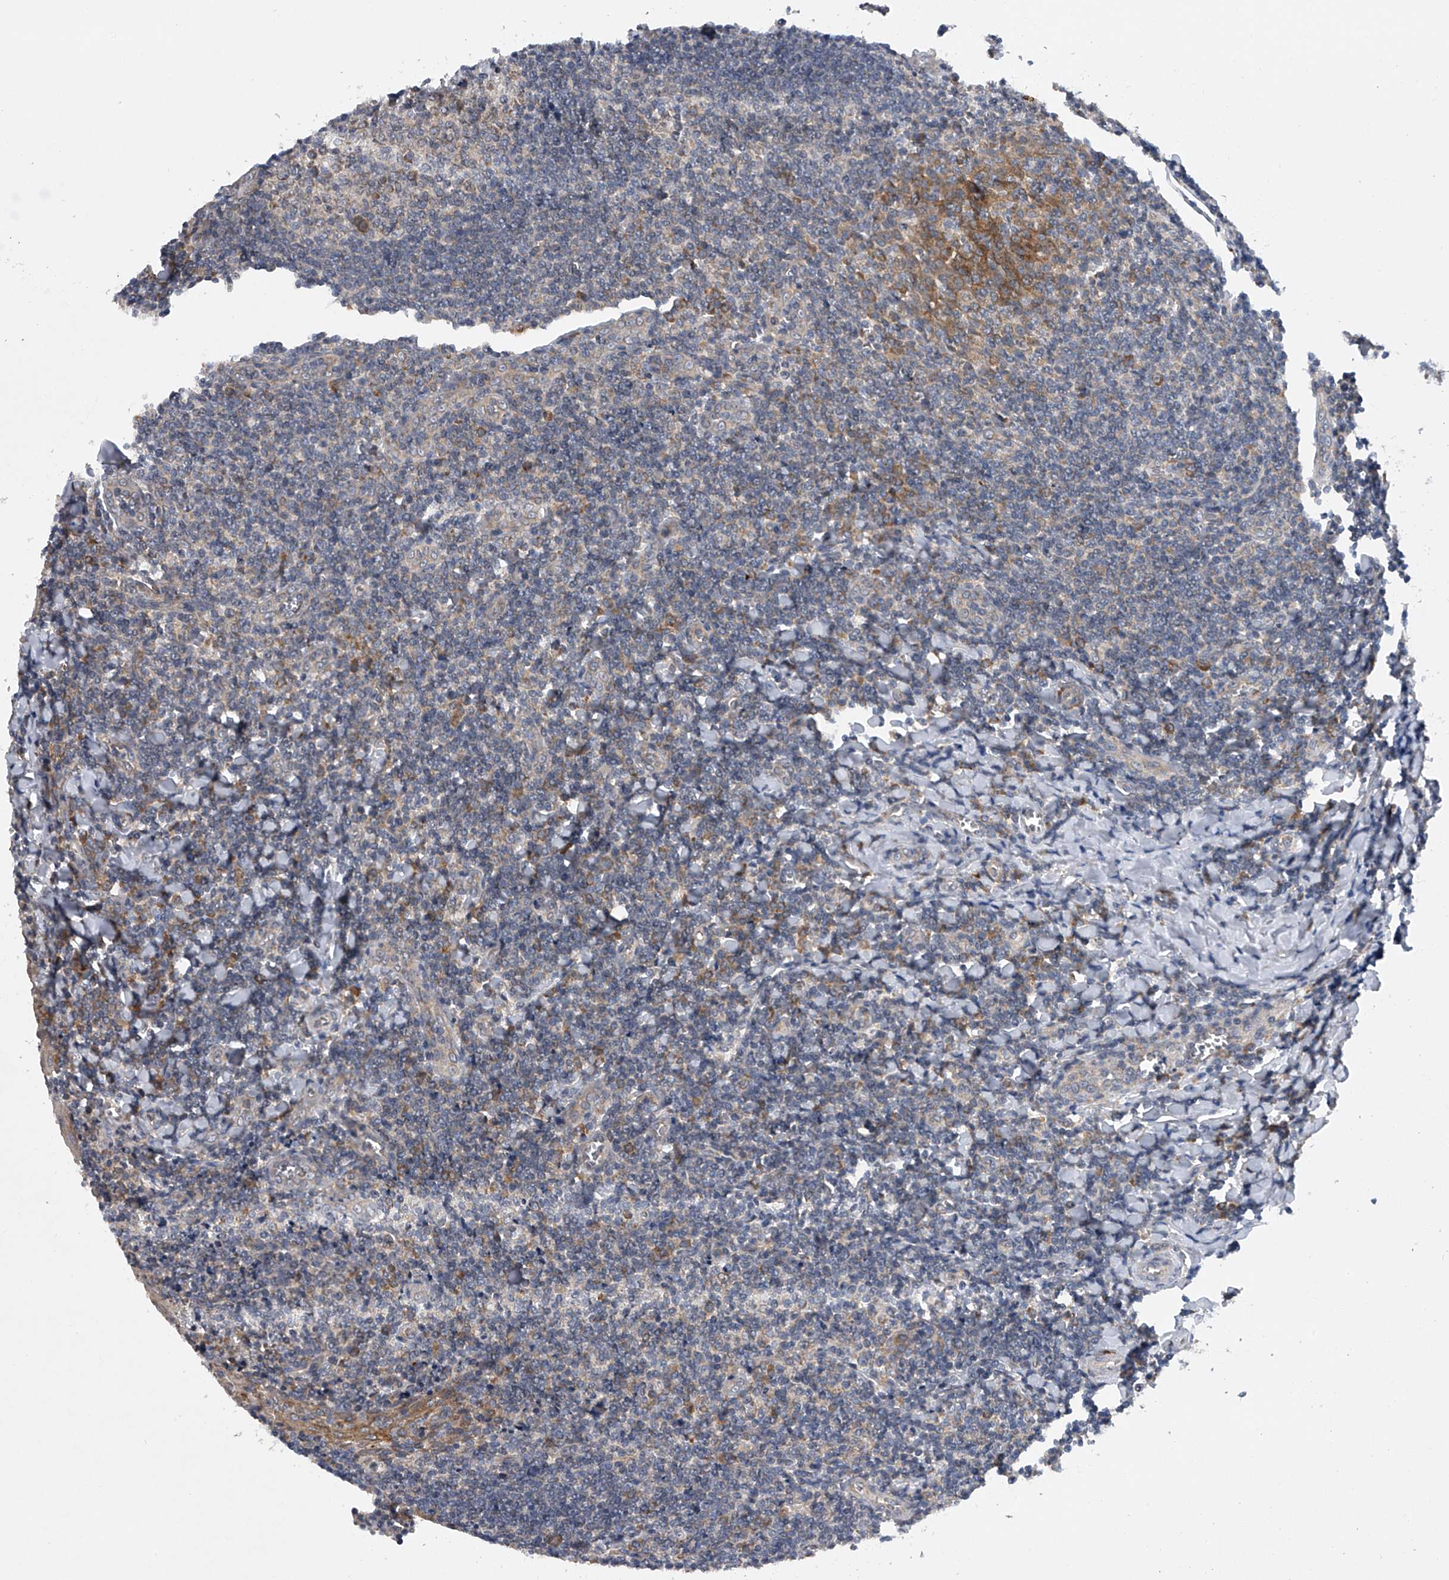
{"staining": {"intensity": "moderate", "quantity": "<25%", "location": "cytoplasmic/membranous"}, "tissue": "tonsil", "cell_type": "Germinal center cells", "image_type": "normal", "snomed": [{"axis": "morphology", "description": "Normal tissue, NOS"}, {"axis": "topography", "description": "Tonsil"}], "caption": "Tonsil stained with DAB (3,3'-diaminobenzidine) IHC shows low levels of moderate cytoplasmic/membranous staining in about <25% of germinal center cells. (Stains: DAB in brown, nuclei in blue, Microscopy: brightfield microscopy at high magnification).", "gene": "RNF5", "patient": {"sex": "male", "age": 27}}